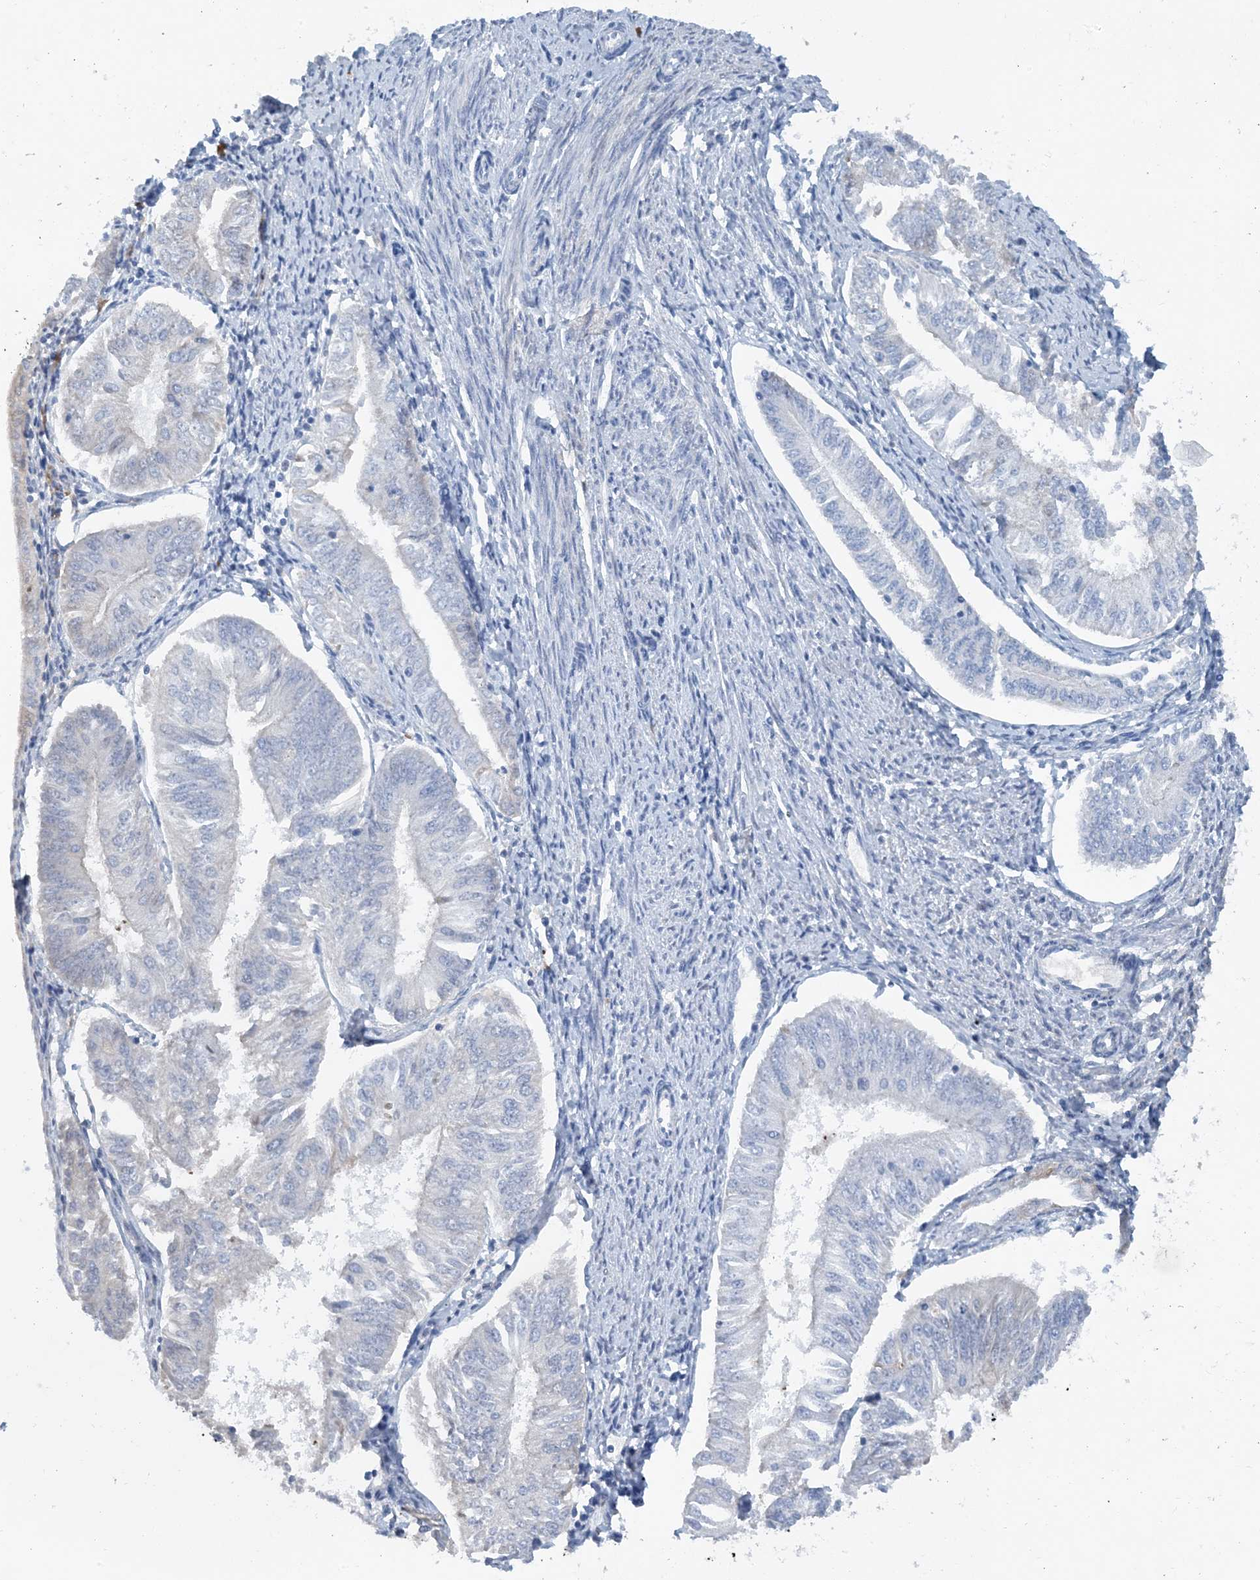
{"staining": {"intensity": "negative", "quantity": "none", "location": "none"}, "tissue": "endometrial cancer", "cell_type": "Tumor cells", "image_type": "cancer", "snomed": [{"axis": "morphology", "description": "Adenocarcinoma, NOS"}, {"axis": "topography", "description": "Endometrium"}], "caption": "Tumor cells show no significant staining in endometrial adenocarcinoma.", "gene": "CTRL", "patient": {"sex": "female", "age": 58}}